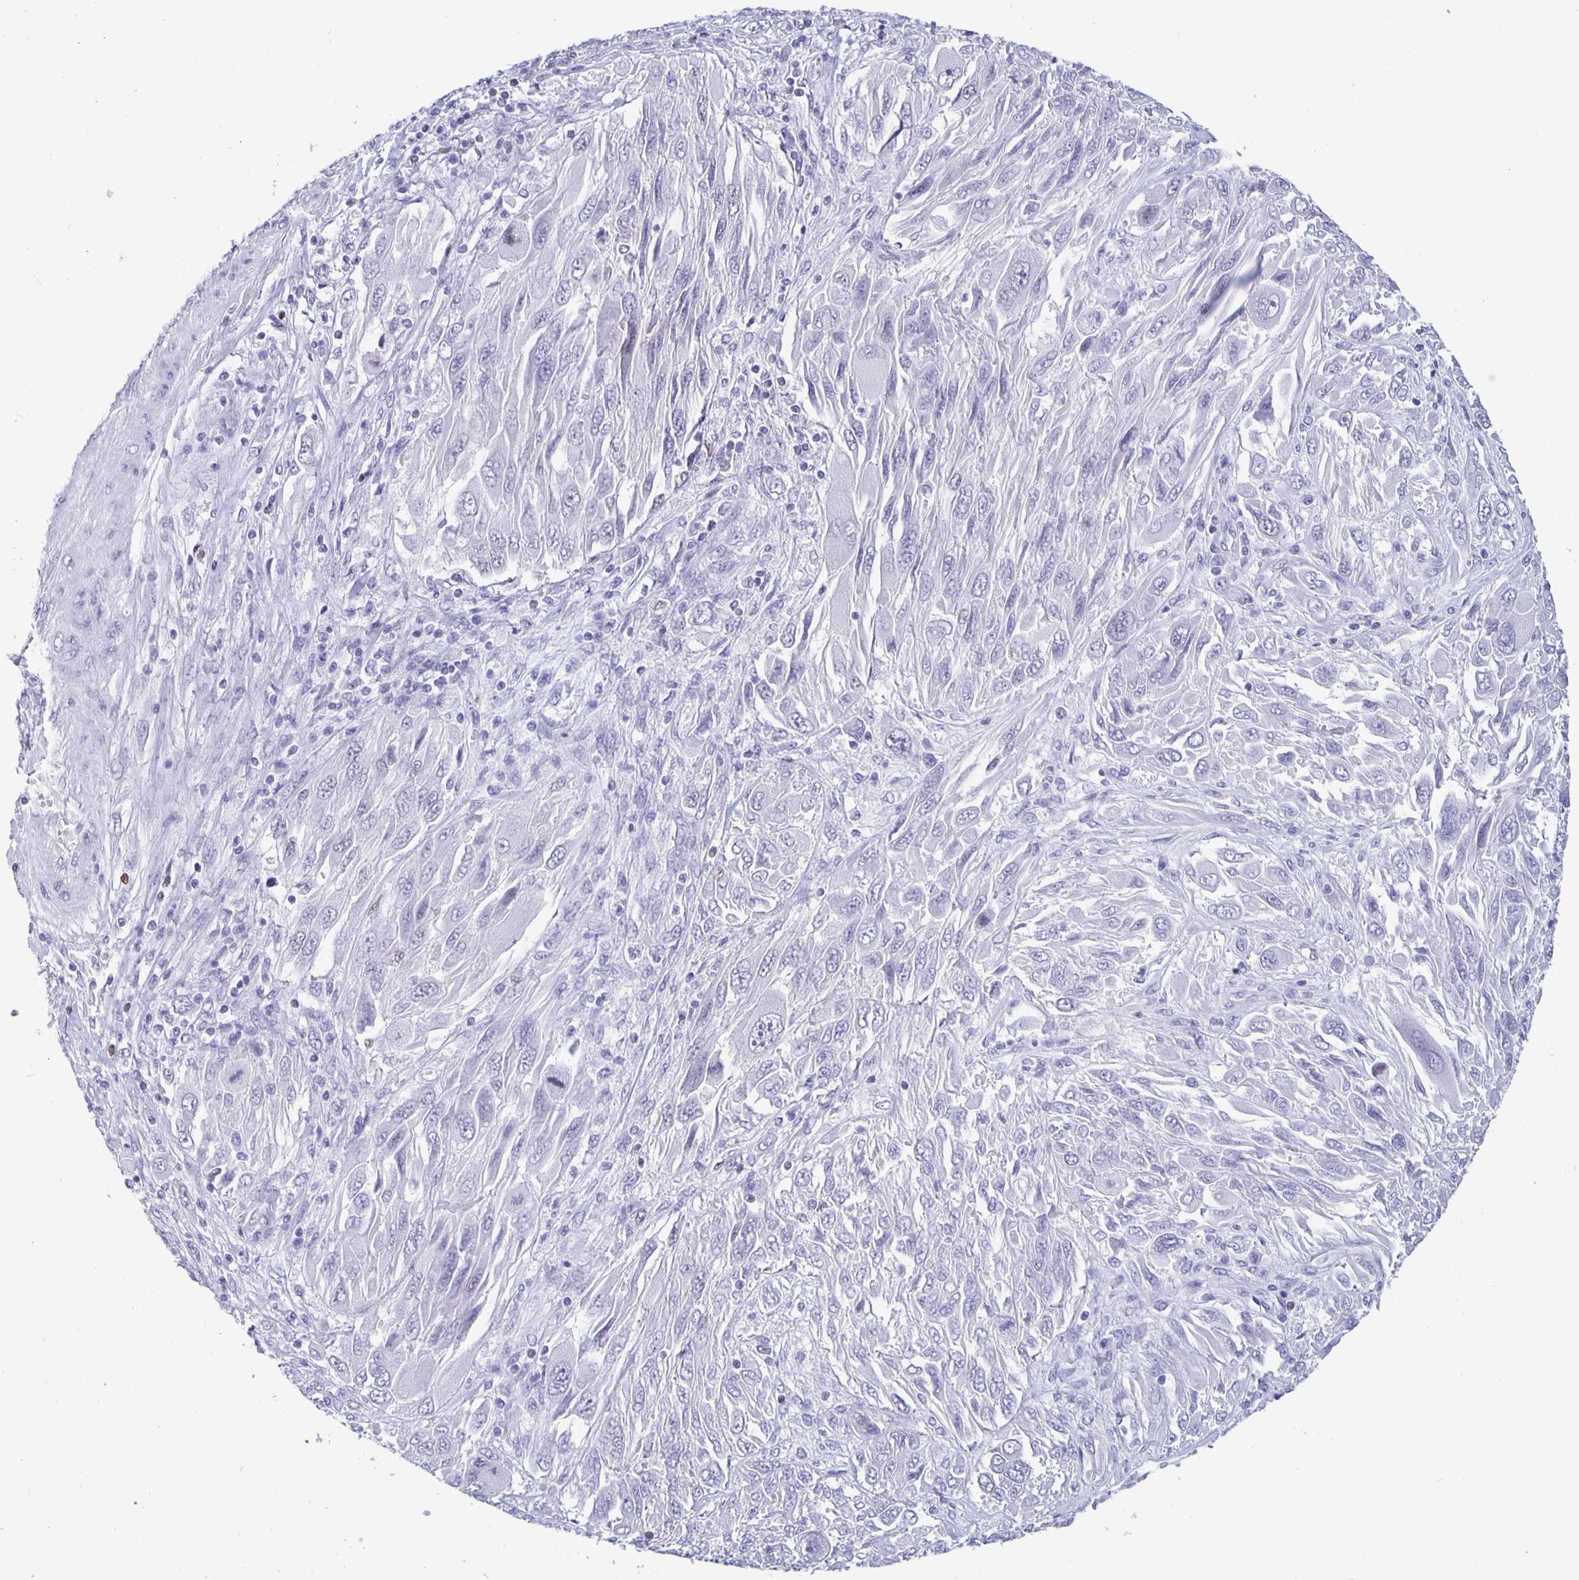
{"staining": {"intensity": "negative", "quantity": "none", "location": "none"}, "tissue": "melanoma", "cell_type": "Tumor cells", "image_type": "cancer", "snomed": [{"axis": "morphology", "description": "Malignant melanoma, NOS"}, {"axis": "topography", "description": "Skin"}], "caption": "This image is of melanoma stained with immunohistochemistry (IHC) to label a protein in brown with the nuclei are counter-stained blue. There is no positivity in tumor cells.", "gene": "SATB2", "patient": {"sex": "female", "age": 91}}